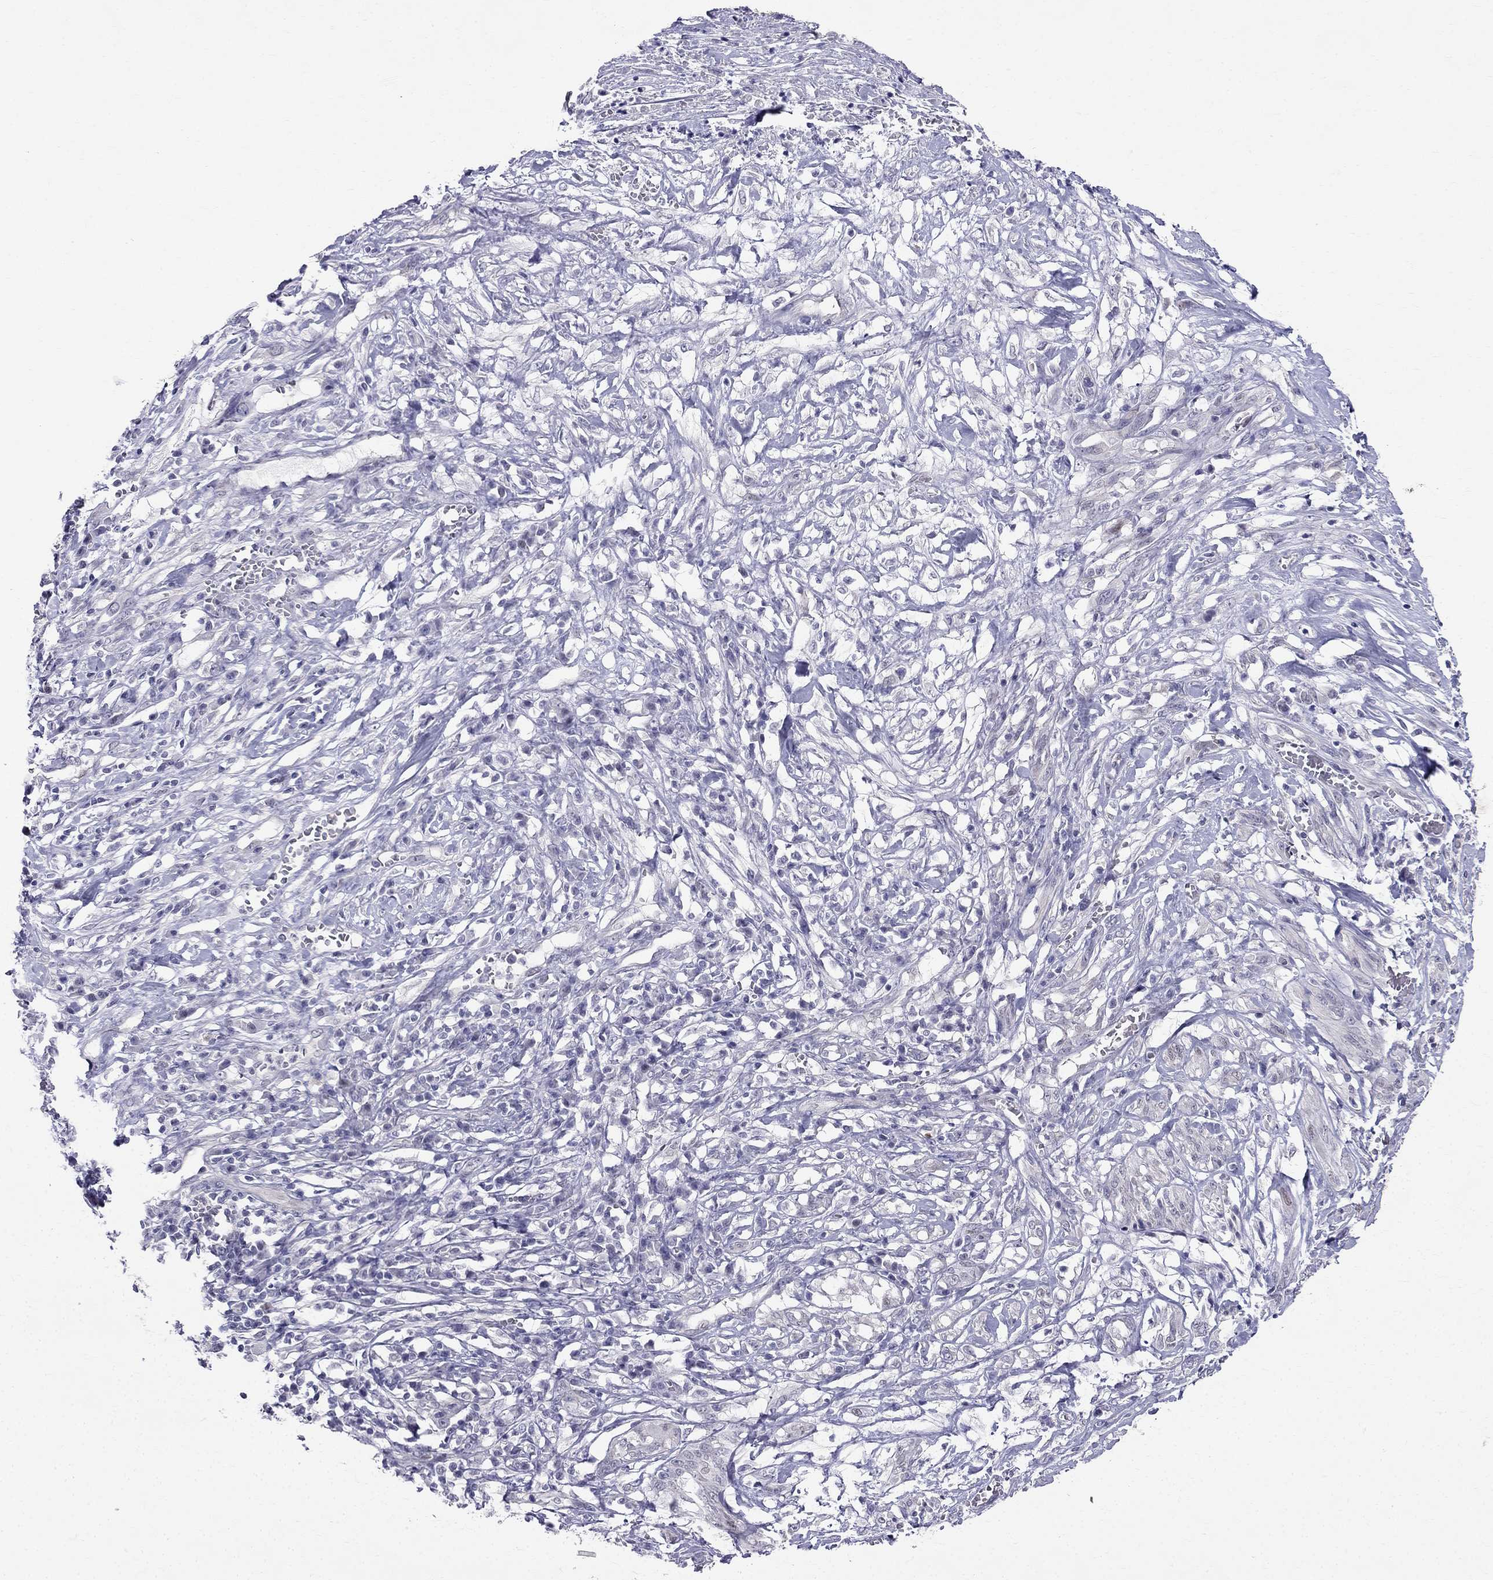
{"staining": {"intensity": "negative", "quantity": "none", "location": "none"}, "tissue": "melanoma", "cell_type": "Tumor cells", "image_type": "cancer", "snomed": [{"axis": "morphology", "description": "Malignant melanoma, NOS"}, {"axis": "topography", "description": "Skin"}], "caption": "Immunohistochemistry photomicrograph of human malignant melanoma stained for a protein (brown), which reveals no staining in tumor cells. (Brightfield microscopy of DAB IHC at high magnification).", "gene": "BAG5", "patient": {"sex": "female", "age": 91}}